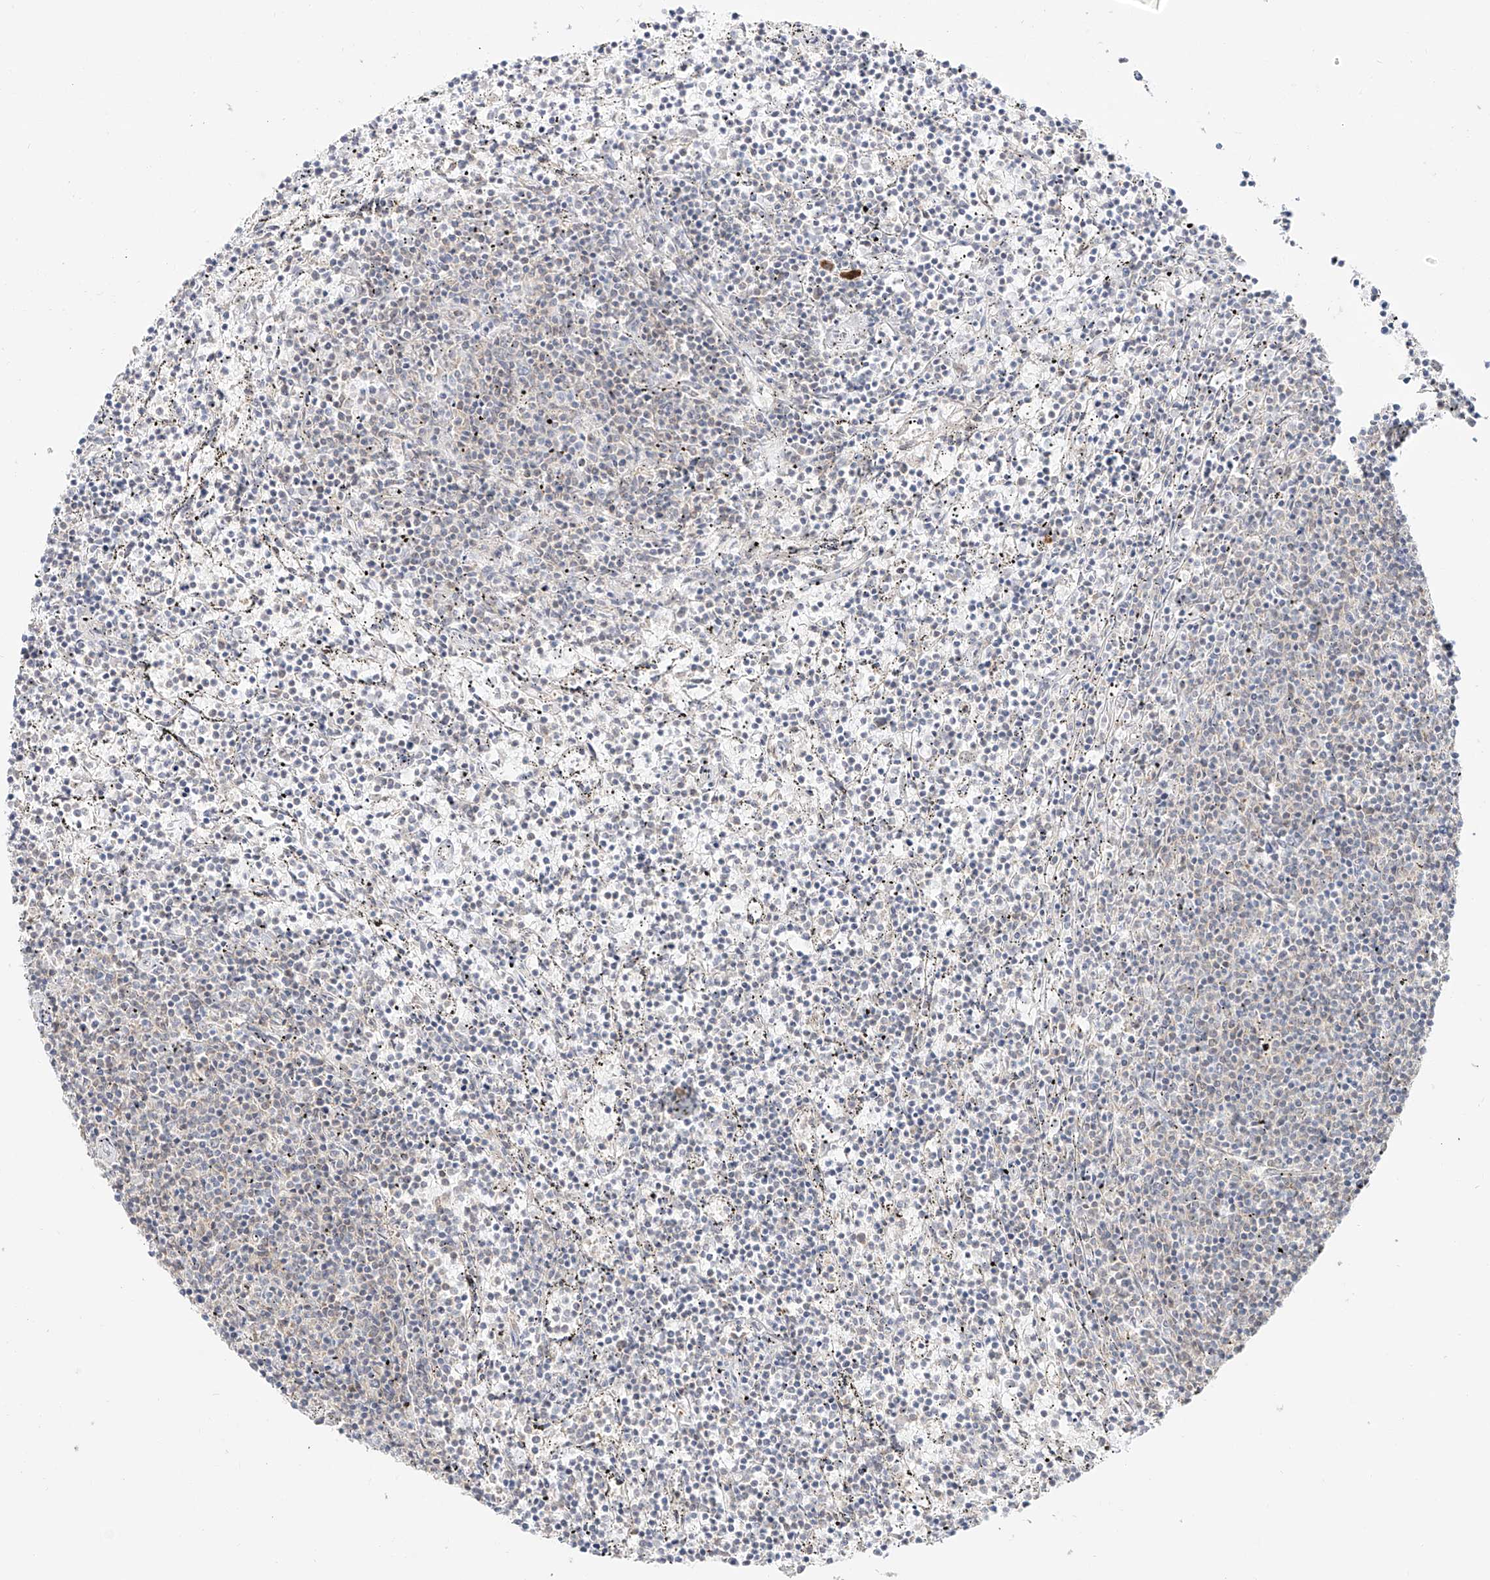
{"staining": {"intensity": "negative", "quantity": "none", "location": "none"}, "tissue": "lymphoma", "cell_type": "Tumor cells", "image_type": "cancer", "snomed": [{"axis": "morphology", "description": "Malignant lymphoma, non-Hodgkin's type, Low grade"}, {"axis": "topography", "description": "Spleen"}], "caption": "Immunohistochemistry histopathology image of neoplastic tissue: human lymphoma stained with DAB (3,3'-diaminobenzidine) exhibits no significant protein expression in tumor cells.", "gene": "BSDC1", "patient": {"sex": "female", "age": 50}}